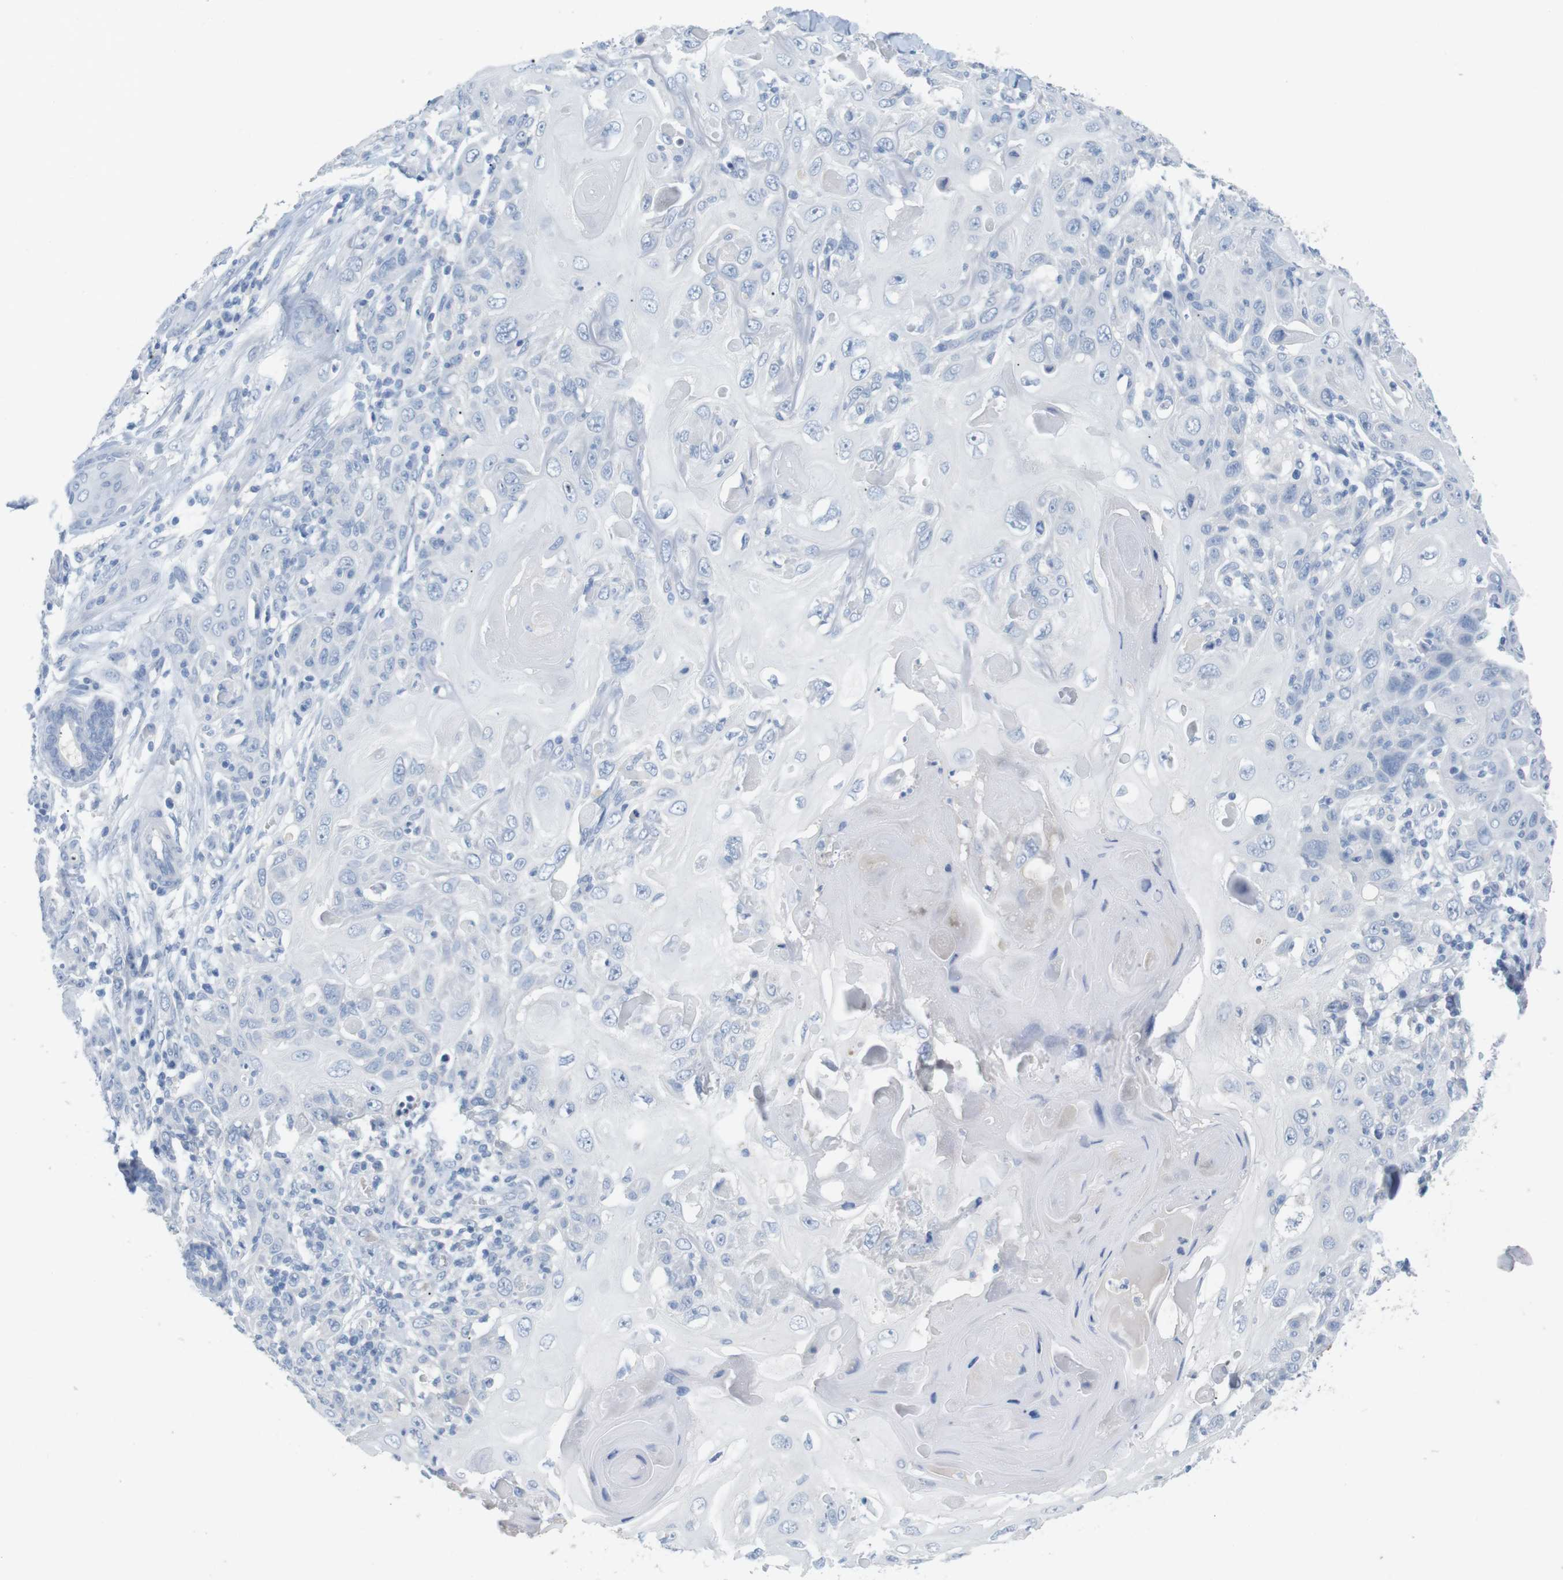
{"staining": {"intensity": "negative", "quantity": "none", "location": "none"}, "tissue": "skin cancer", "cell_type": "Tumor cells", "image_type": "cancer", "snomed": [{"axis": "morphology", "description": "Squamous cell carcinoma, NOS"}, {"axis": "topography", "description": "Skin"}], "caption": "The immunohistochemistry (IHC) image has no significant positivity in tumor cells of skin cancer tissue.", "gene": "HBG2", "patient": {"sex": "female", "age": 88}}